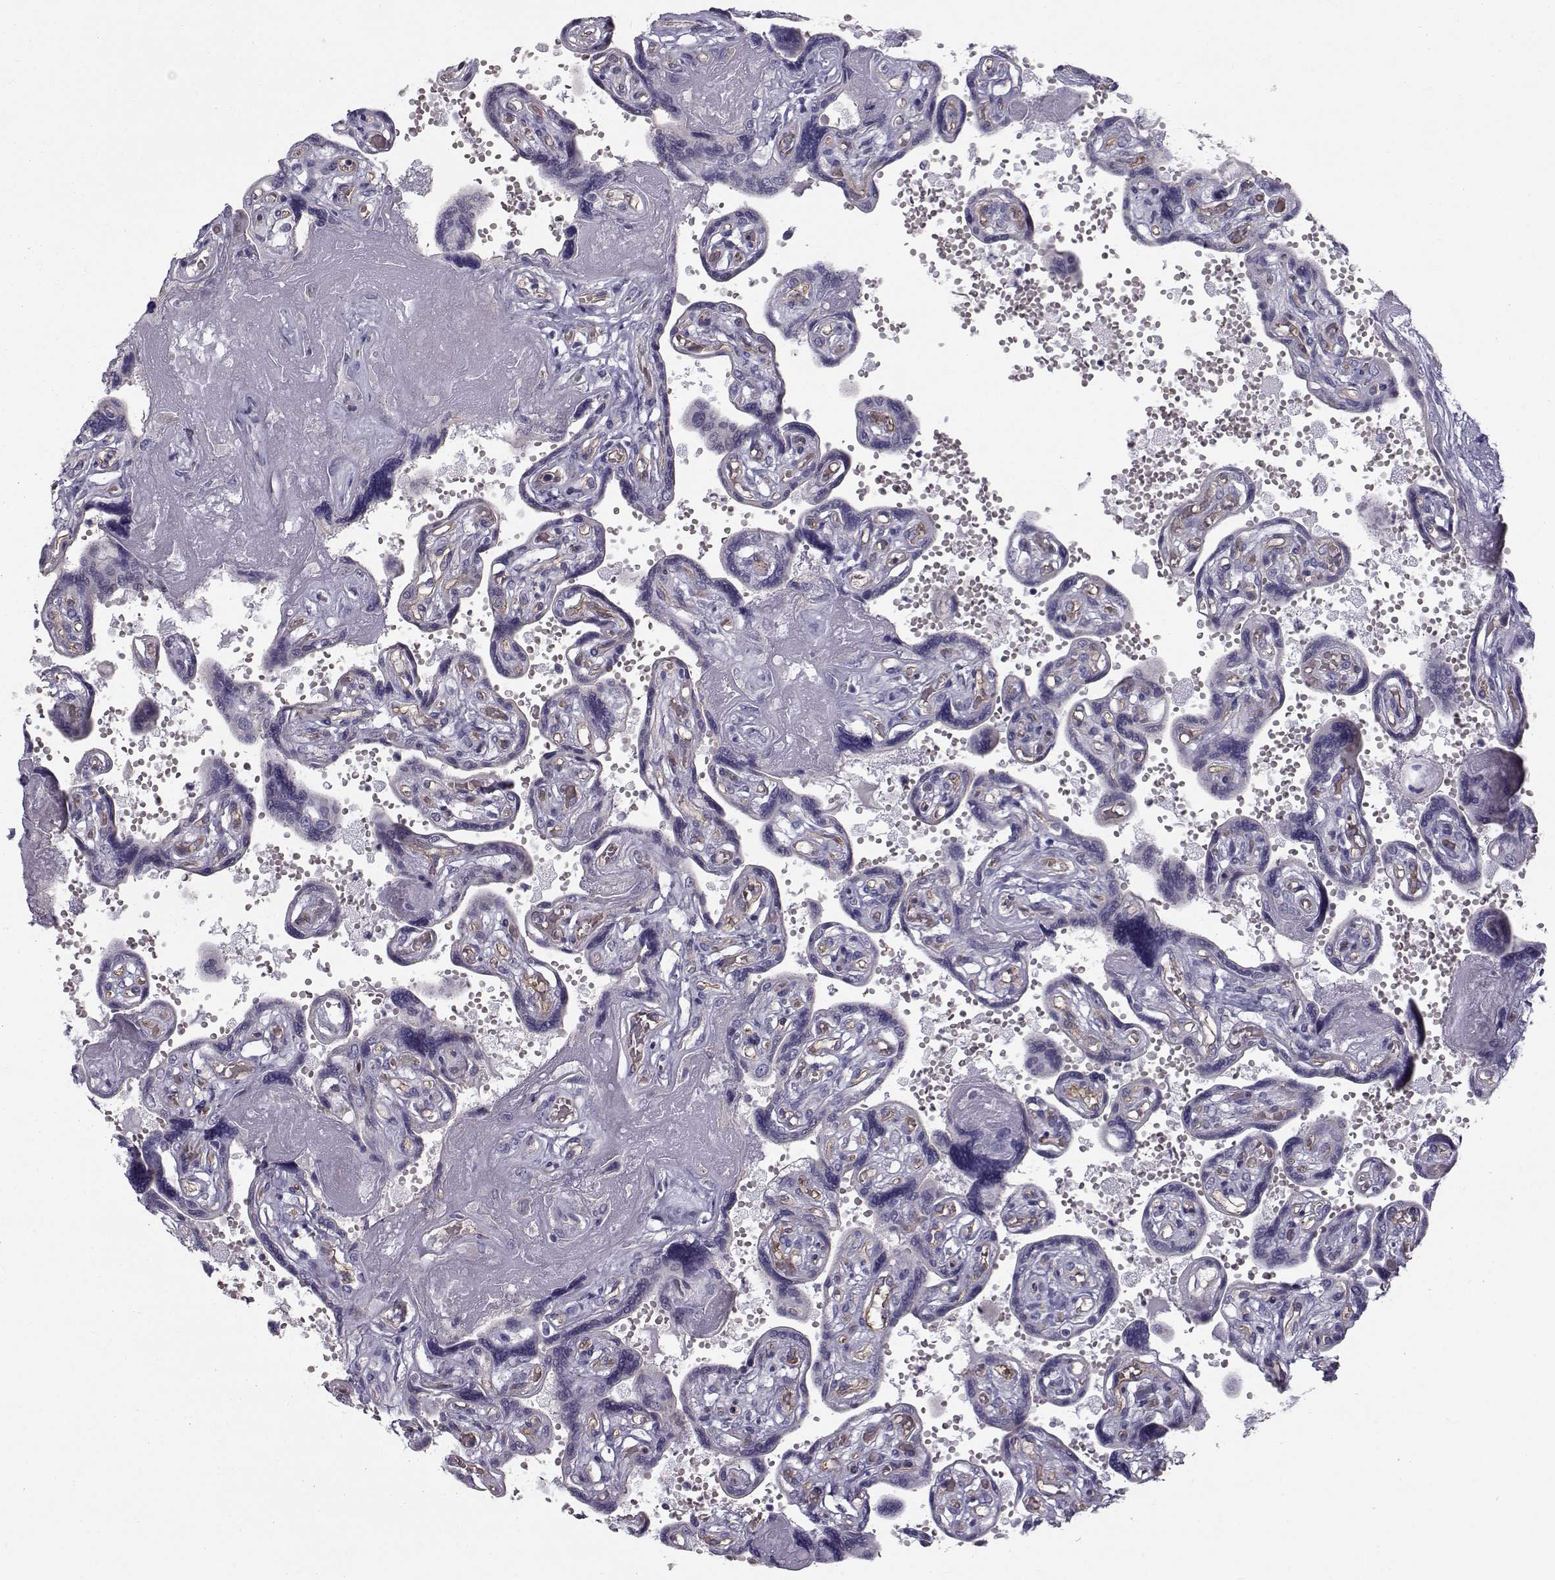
{"staining": {"intensity": "negative", "quantity": "none", "location": "none"}, "tissue": "placenta", "cell_type": "Decidual cells", "image_type": "normal", "snomed": [{"axis": "morphology", "description": "Normal tissue, NOS"}, {"axis": "topography", "description": "Placenta"}], "caption": "A histopathology image of placenta stained for a protein displays no brown staining in decidual cells.", "gene": "QPCT", "patient": {"sex": "female", "age": 32}}